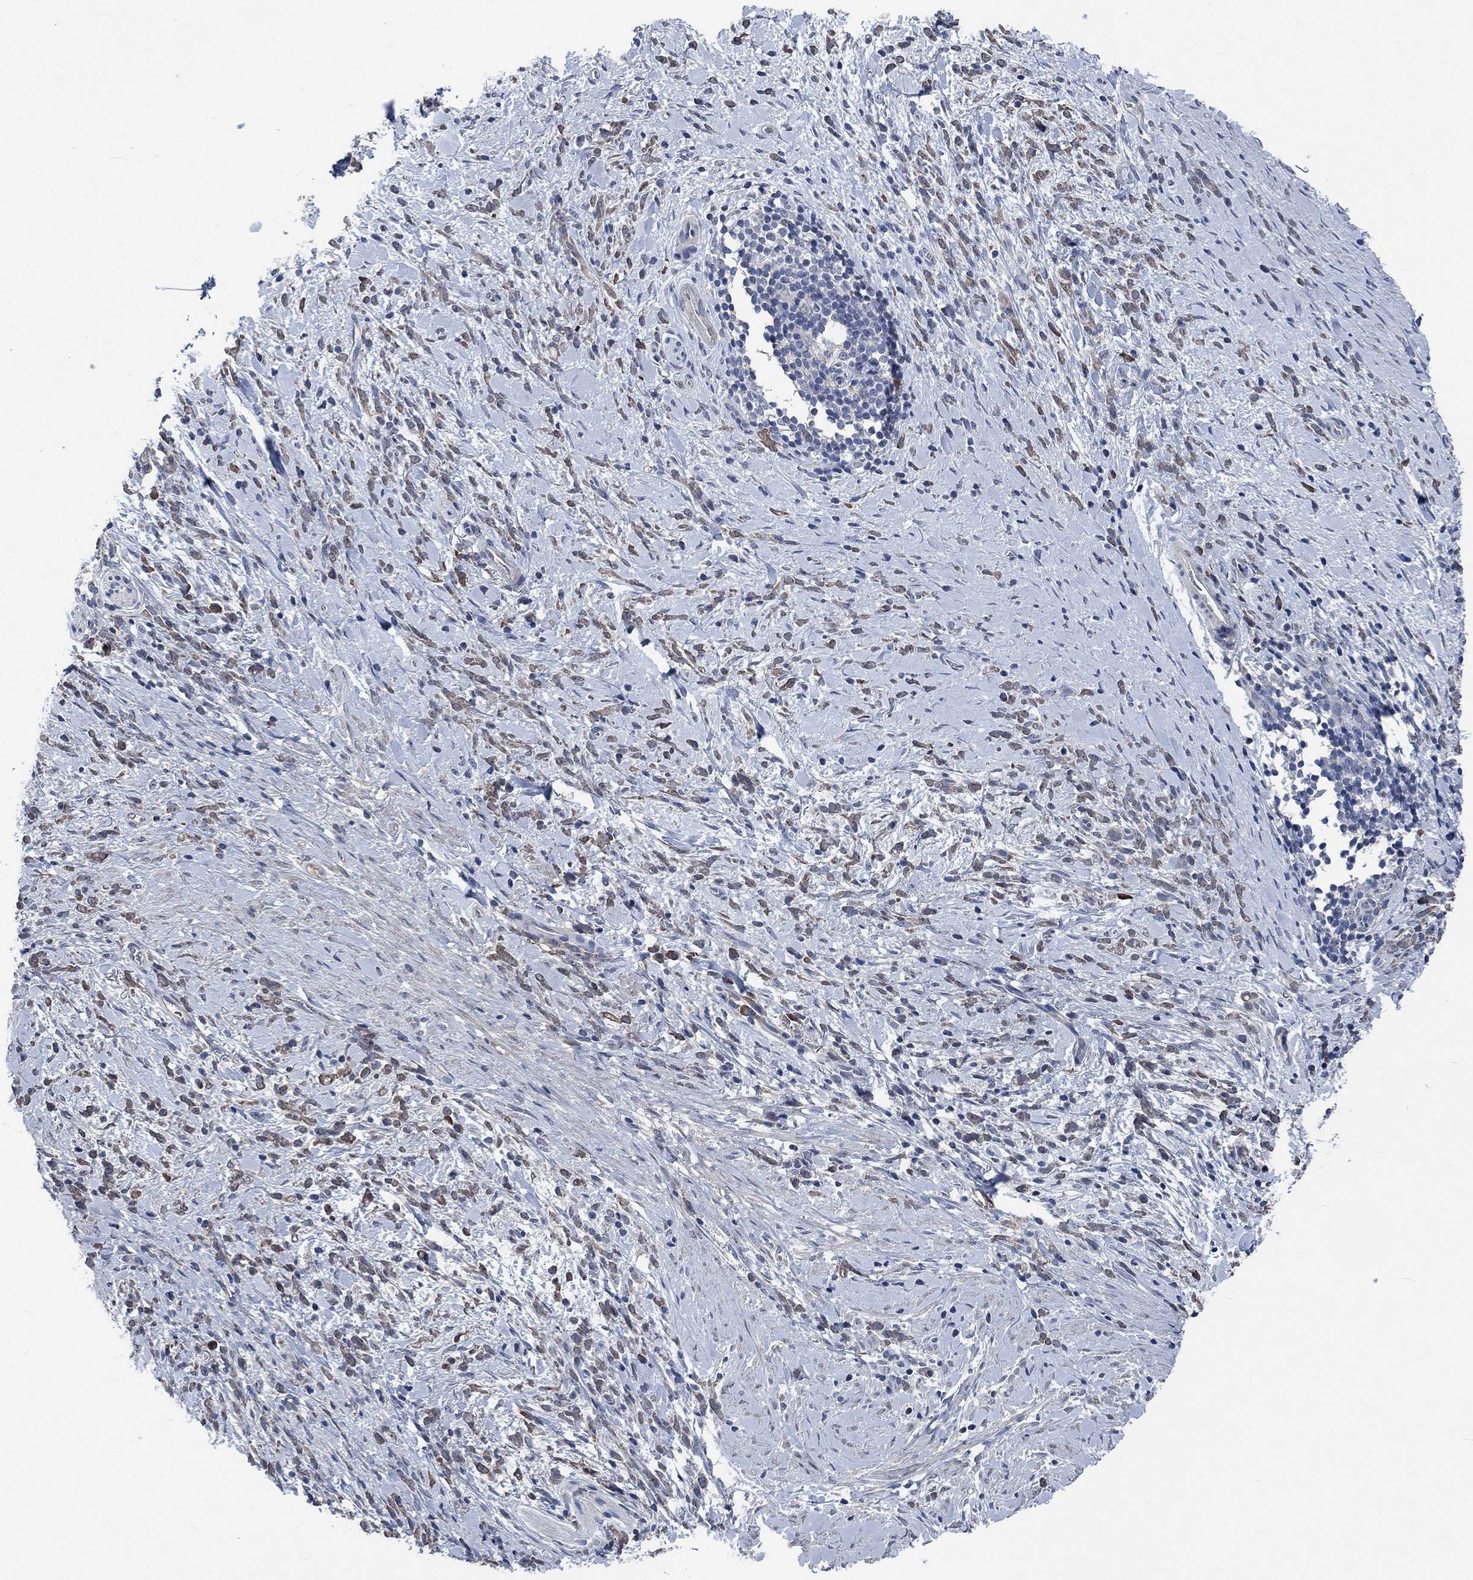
{"staining": {"intensity": "weak", "quantity": ">75%", "location": "cytoplasmic/membranous"}, "tissue": "stomach cancer", "cell_type": "Tumor cells", "image_type": "cancer", "snomed": [{"axis": "morphology", "description": "Adenocarcinoma, NOS"}, {"axis": "topography", "description": "Stomach"}], "caption": "High-power microscopy captured an immunohistochemistry histopathology image of adenocarcinoma (stomach), revealing weak cytoplasmic/membranous positivity in approximately >75% of tumor cells. (Stains: DAB (3,3'-diaminobenzidine) in brown, nuclei in blue, Microscopy: brightfield microscopy at high magnification).", "gene": "OBSCN", "patient": {"sex": "female", "age": 57}}